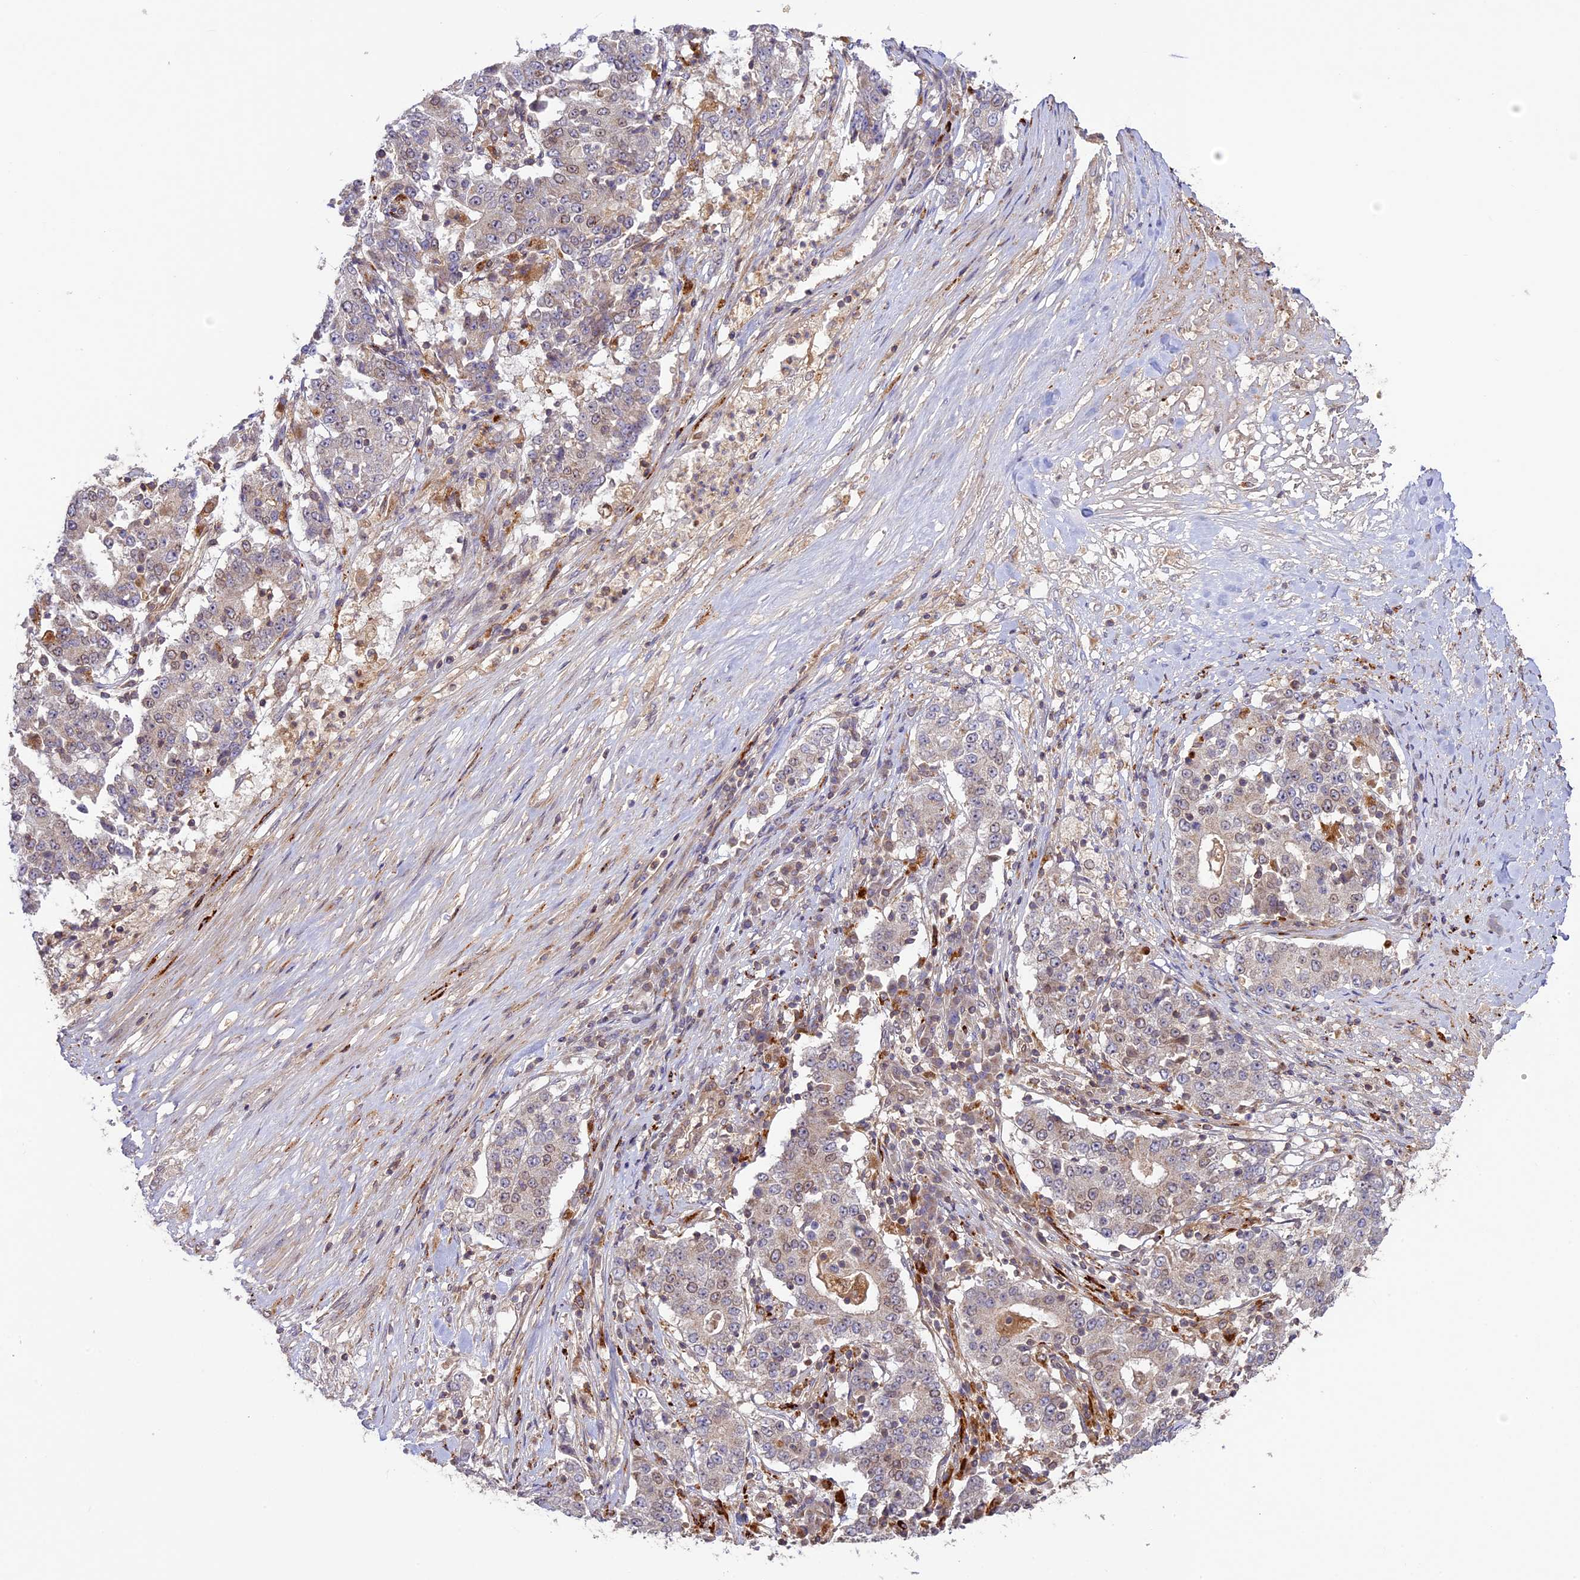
{"staining": {"intensity": "negative", "quantity": "none", "location": "none"}, "tissue": "stomach cancer", "cell_type": "Tumor cells", "image_type": "cancer", "snomed": [{"axis": "morphology", "description": "Adenocarcinoma, NOS"}, {"axis": "topography", "description": "Stomach"}], "caption": "A high-resolution image shows immunohistochemistry (IHC) staining of stomach cancer, which shows no significant expression in tumor cells.", "gene": "DGKH", "patient": {"sex": "male", "age": 59}}